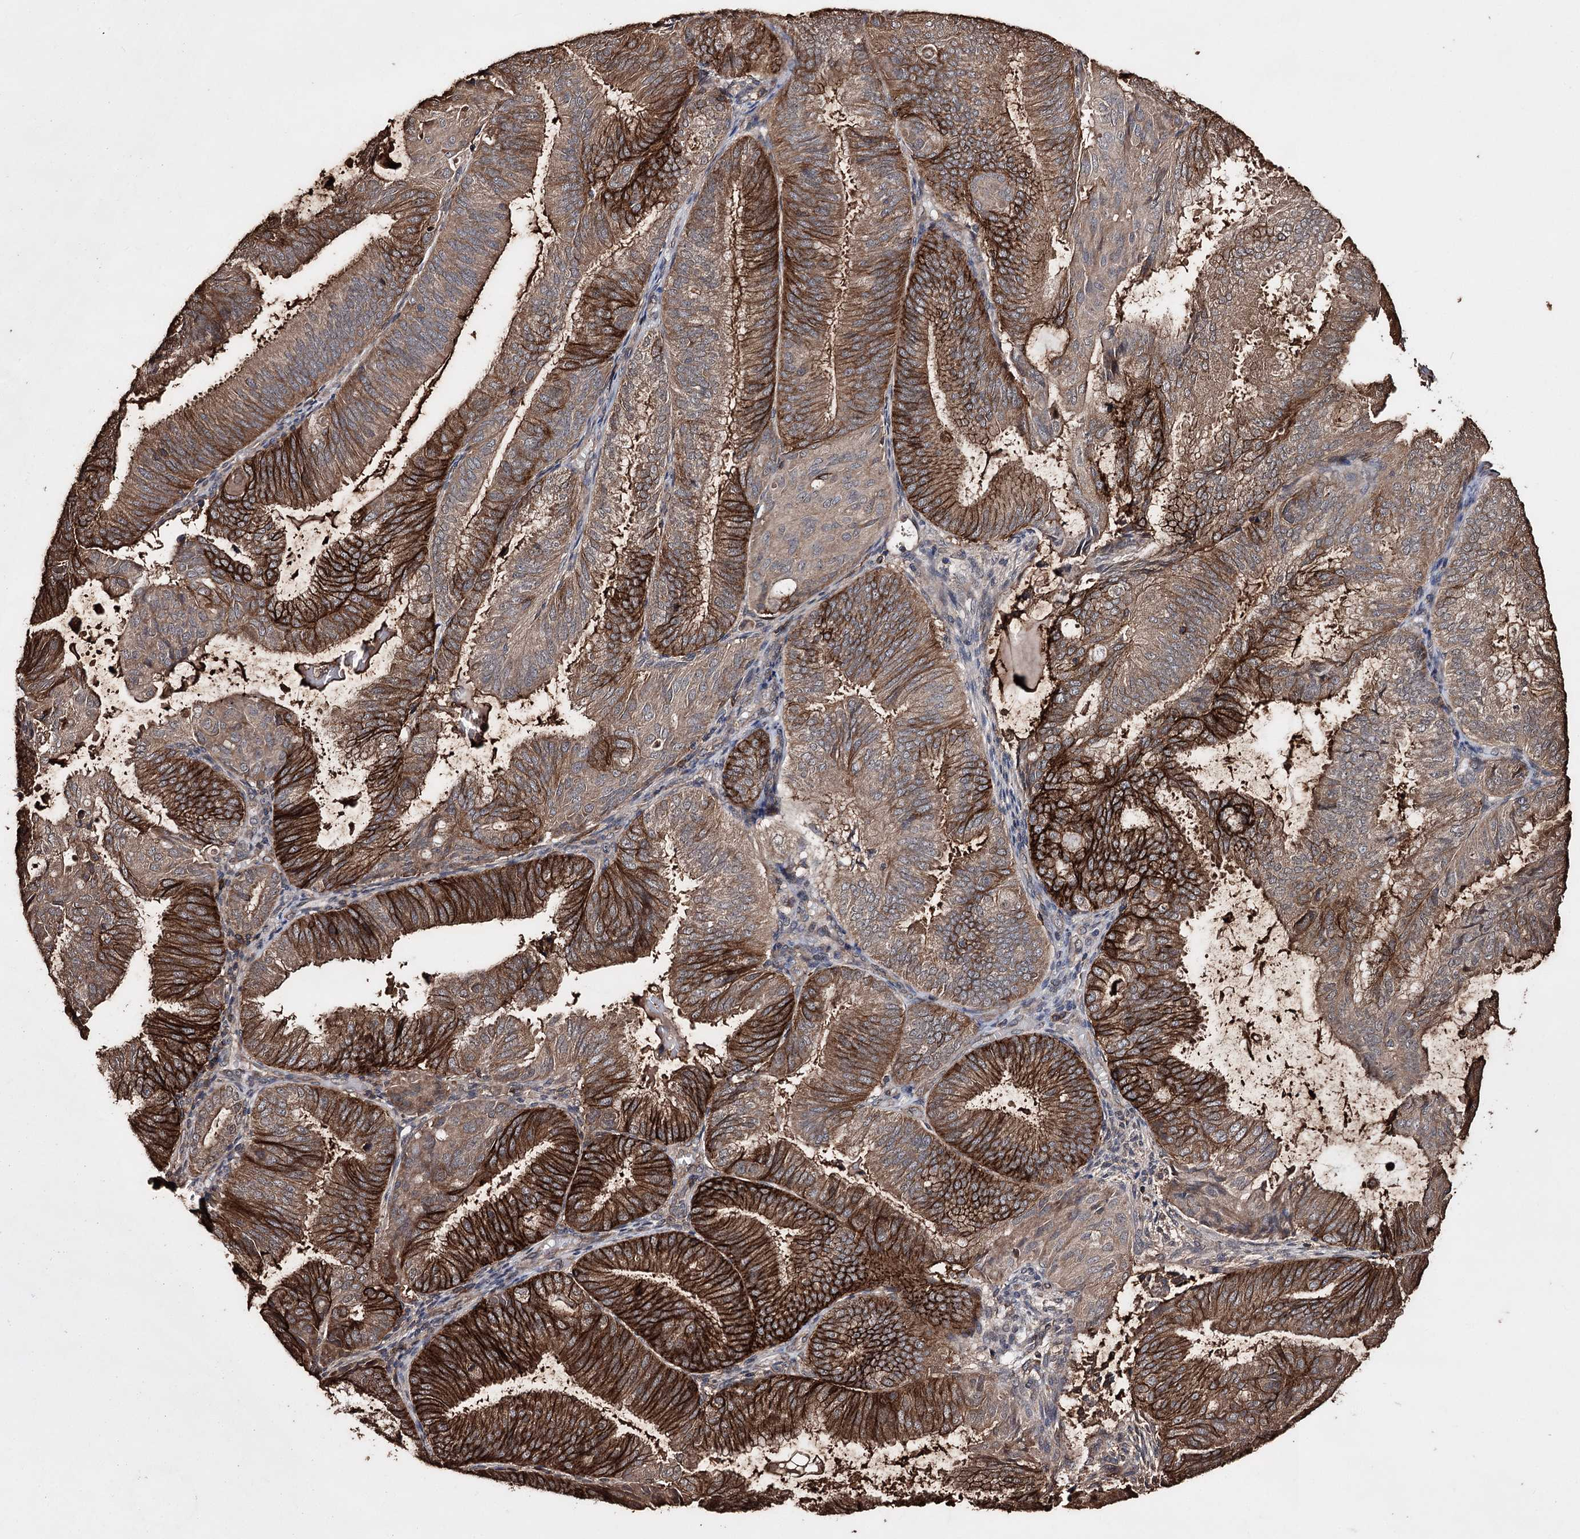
{"staining": {"intensity": "strong", "quantity": "25%-75%", "location": "cytoplasmic/membranous"}, "tissue": "endometrial cancer", "cell_type": "Tumor cells", "image_type": "cancer", "snomed": [{"axis": "morphology", "description": "Adenocarcinoma, NOS"}, {"axis": "topography", "description": "Endometrium"}], "caption": "High-power microscopy captured an immunohistochemistry histopathology image of endometrial adenocarcinoma, revealing strong cytoplasmic/membranous staining in approximately 25%-75% of tumor cells.", "gene": "ZNF662", "patient": {"sex": "female", "age": 49}}